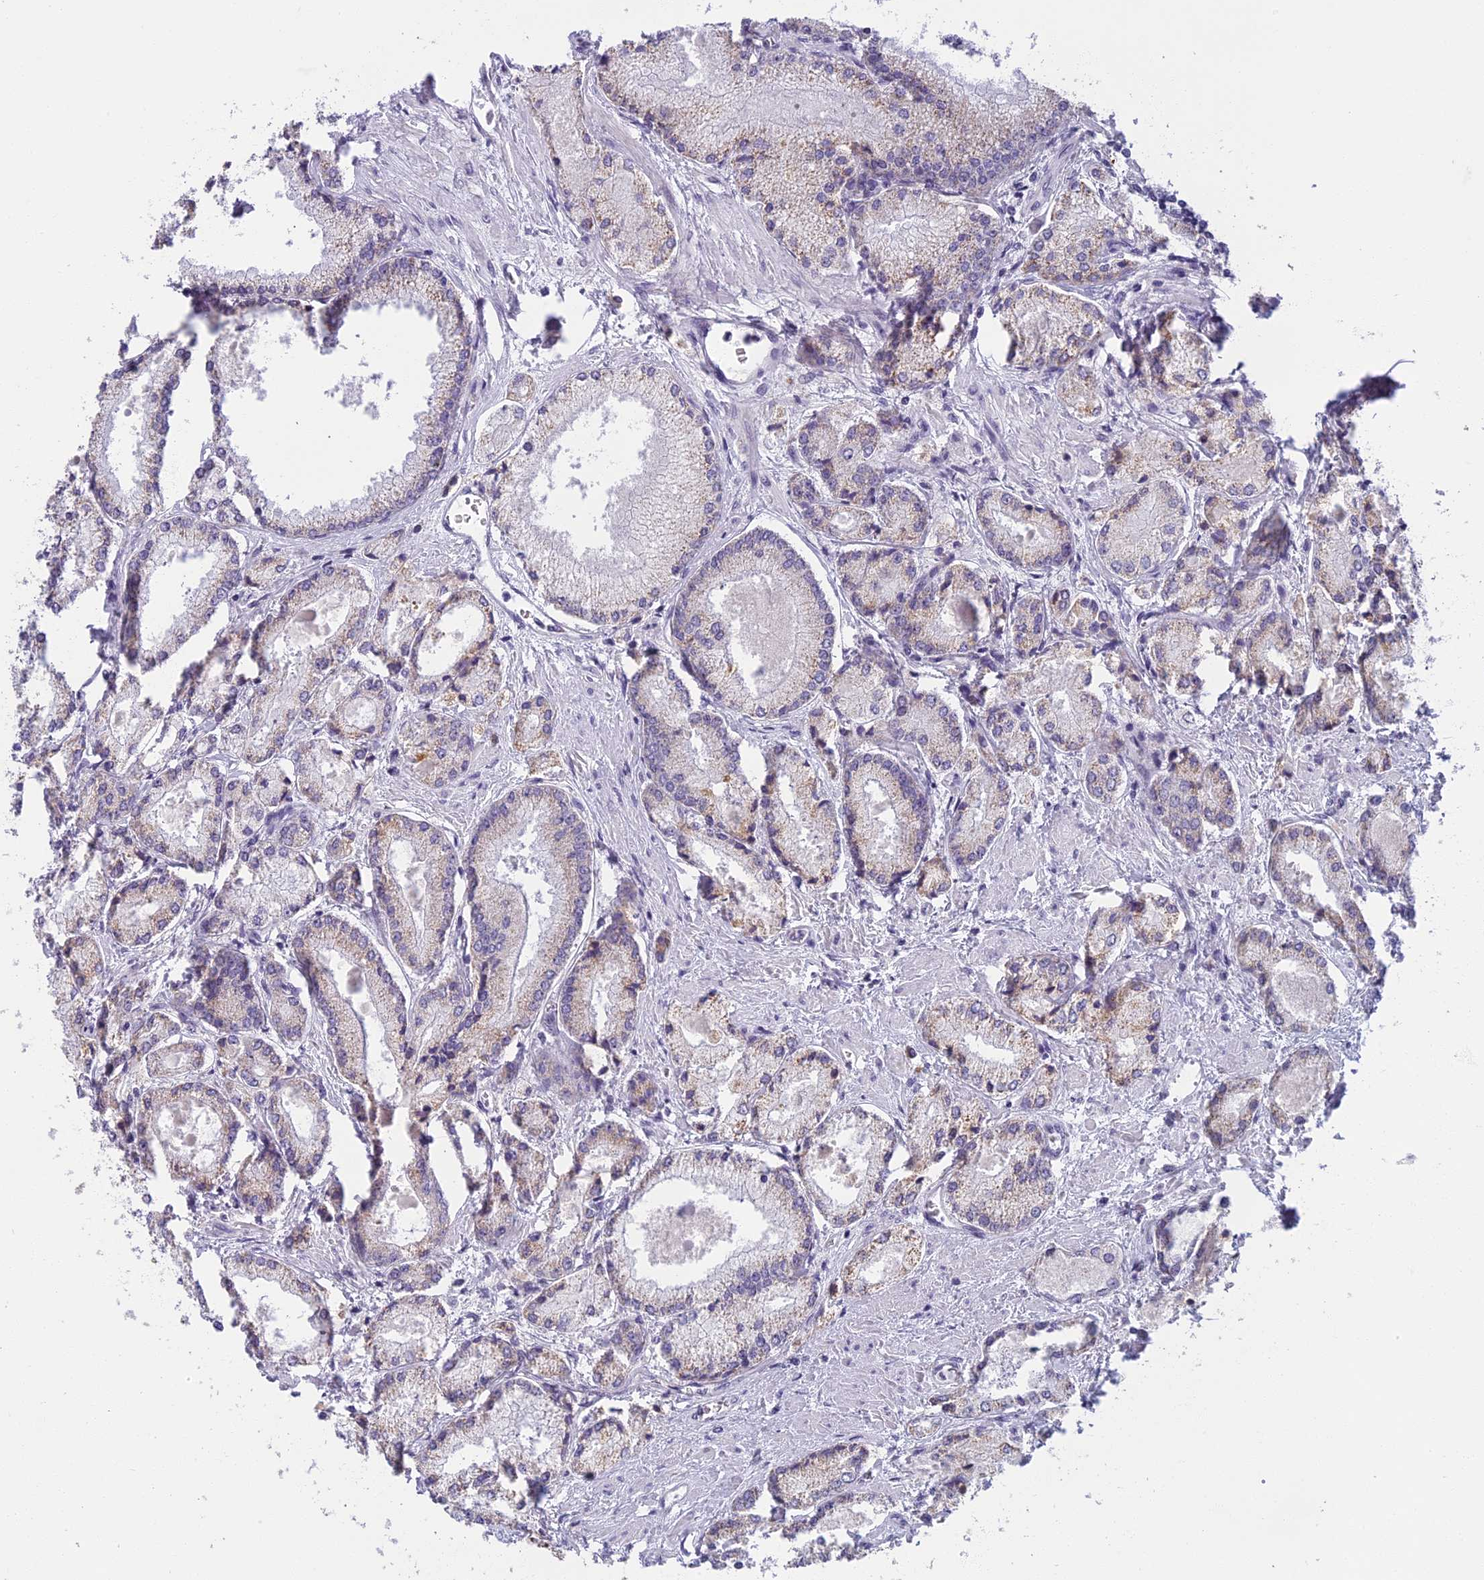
{"staining": {"intensity": "weak", "quantity": "<25%", "location": "cytoplasmic/membranous"}, "tissue": "prostate cancer", "cell_type": "Tumor cells", "image_type": "cancer", "snomed": [{"axis": "morphology", "description": "Adenocarcinoma, Low grade"}, {"axis": "topography", "description": "Prostate"}], "caption": "Immunohistochemistry (IHC) histopathology image of neoplastic tissue: human prostate adenocarcinoma (low-grade) stained with DAB exhibits no significant protein positivity in tumor cells.", "gene": "MORF4L1", "patient": {"sex": "male", "age": 74}}